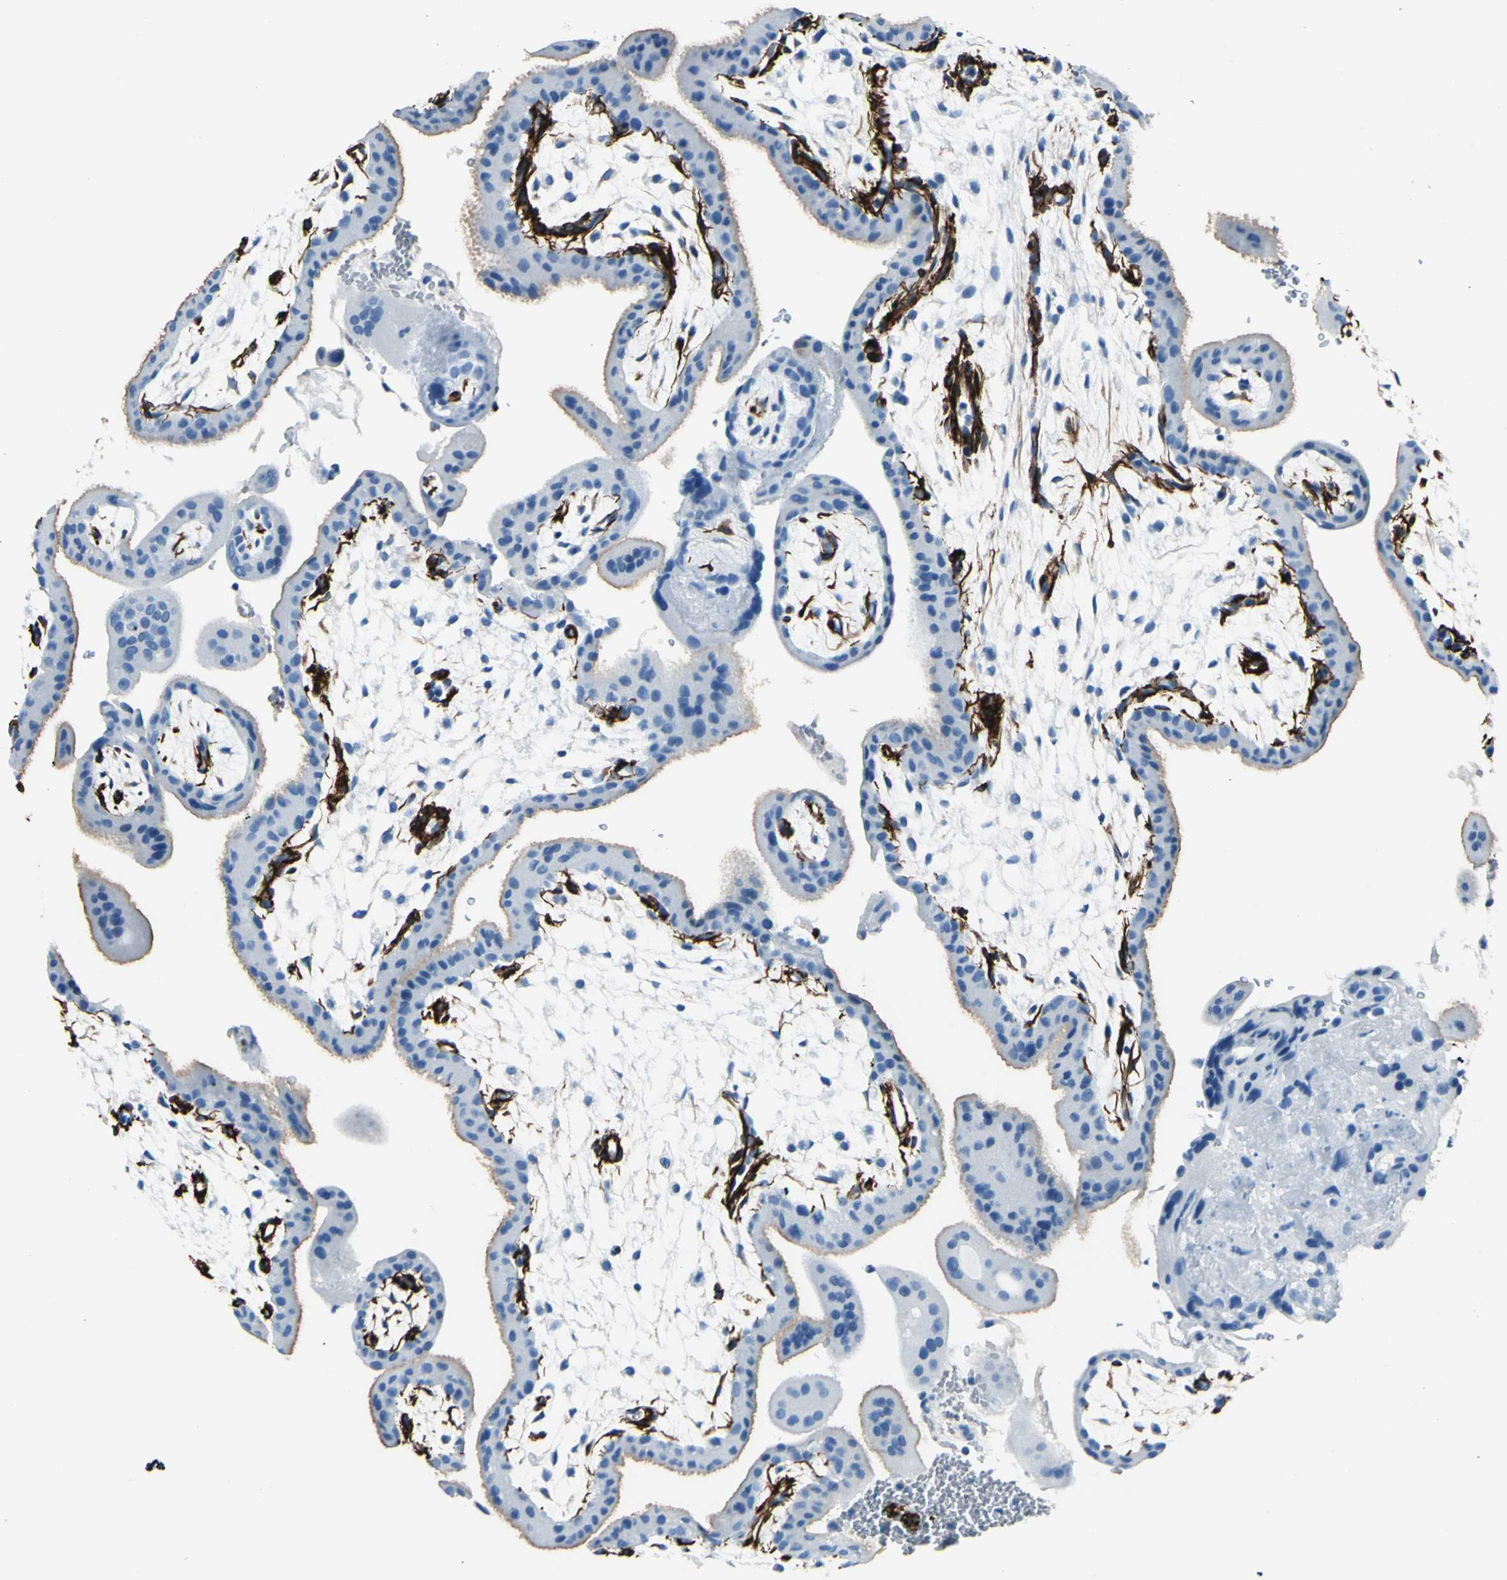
{"staining": {"intensity": "negative", "quantity": "none", "location": "none"}, "tissue": "placenta", "cell_type": "Trophoblastic cells", "image_type": "normal", "snomed": [{"axis": "morphology", "description": "Normal tissue, NOS"}, {"axis": "topography", "description": "Placenta"}], "caption": "This is an immunohistochemistry image of normal human placenta. There is no staining in trophoblastic cells.", "gene": "PTH2R", "patient": {"sex": "female", "age": 35}}